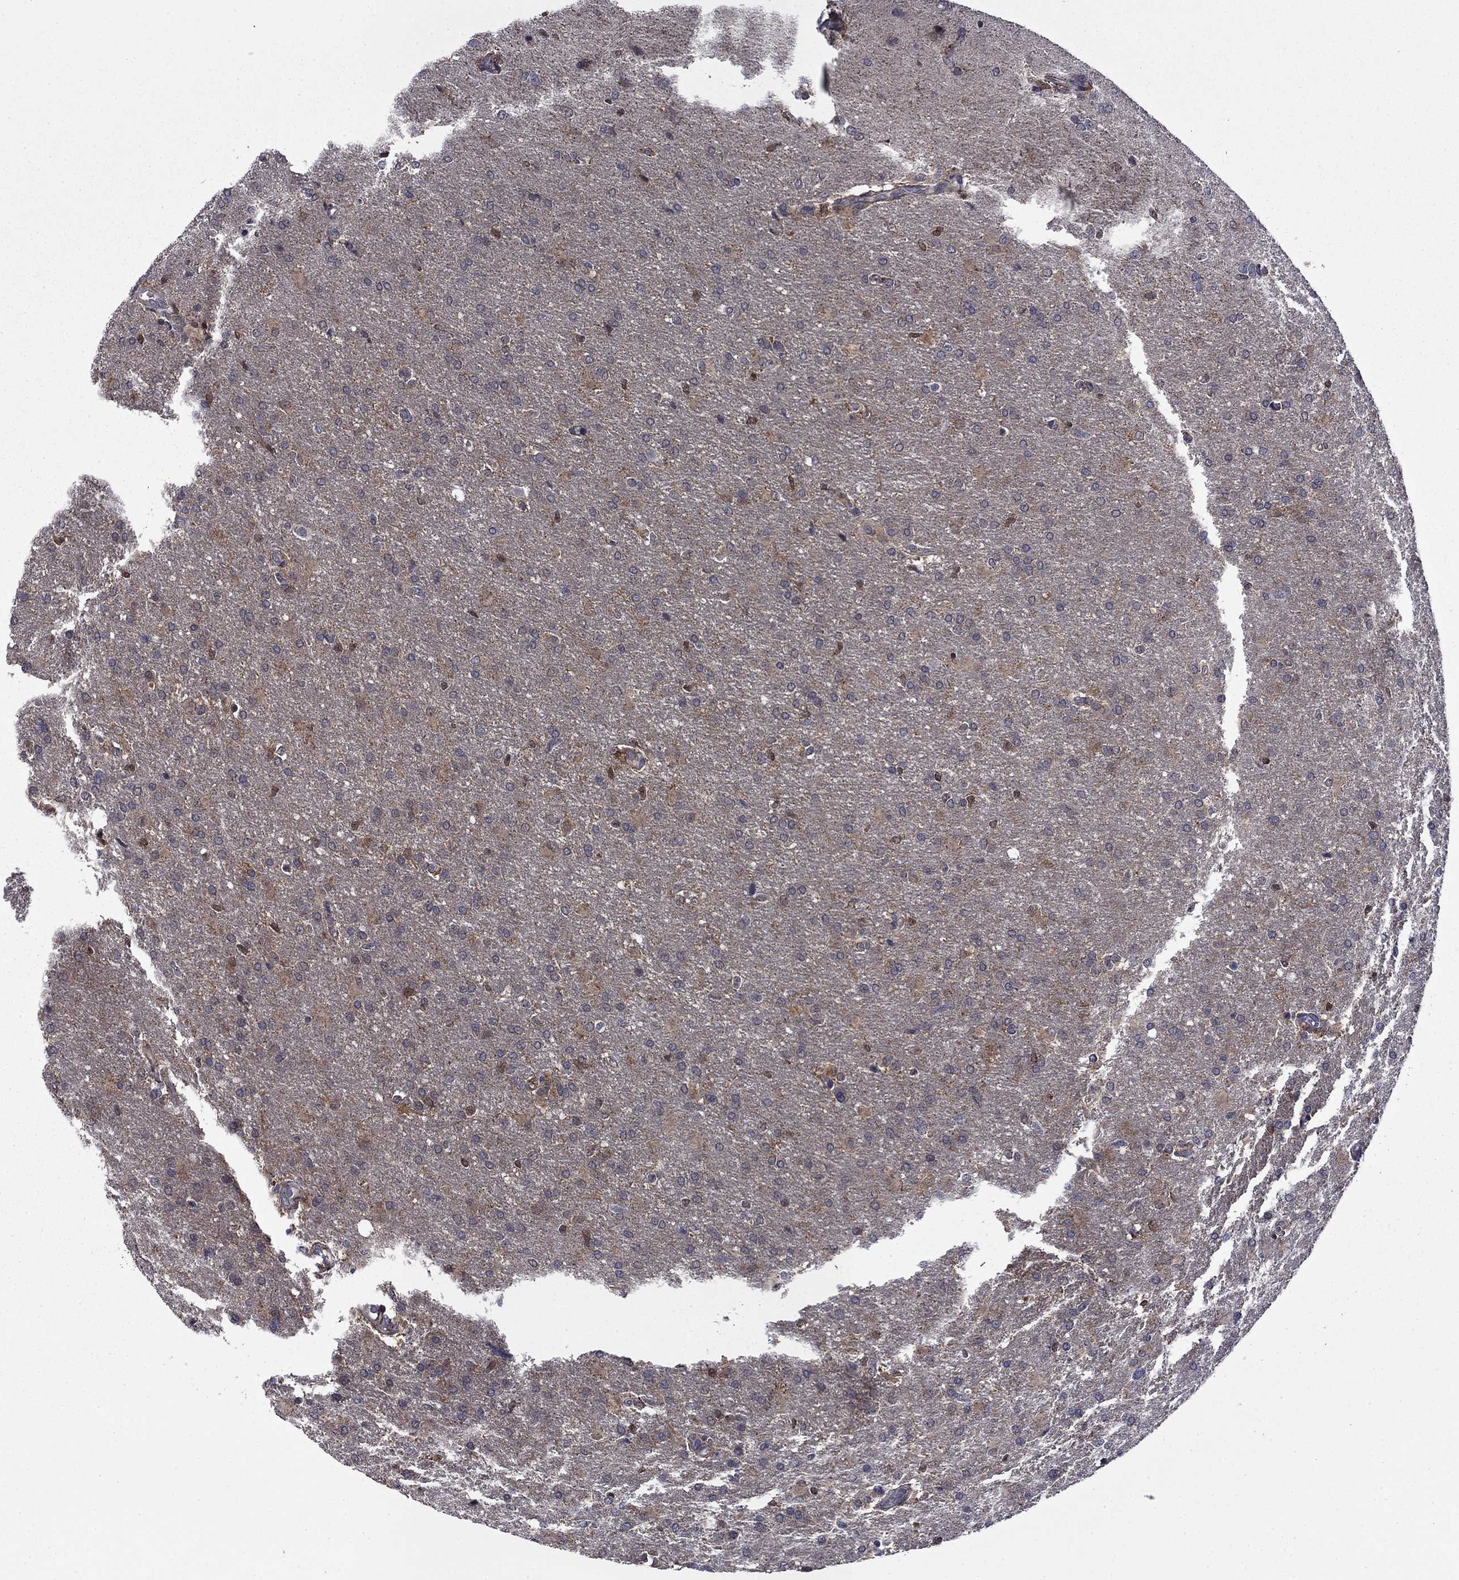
{"staining": {"intensity": "moderate", "quantity": "<25%", "location": "cytoplasmic/membranous"}, "tissue": "glioma", "cell_type": "Tumor cells", "image_type": "cancer", "snomed": [{"axis": "morphology", "description": "Glioma, malignant, High grade"}, {"axis": "topography", "description": "Brain"}], "caption": "IHC photomicrograph of neoplastic tissue: malignant glioma (high-grade) stained using immunohistochemistry displays low levels of moderate protein expression localized specifically in the cytoplasmic/membranous of tumor cells, appearing as a cytoplasmic/membranous brown color.", "gene": "TPMT", "patient": {"sex": "male", "age": 68}}